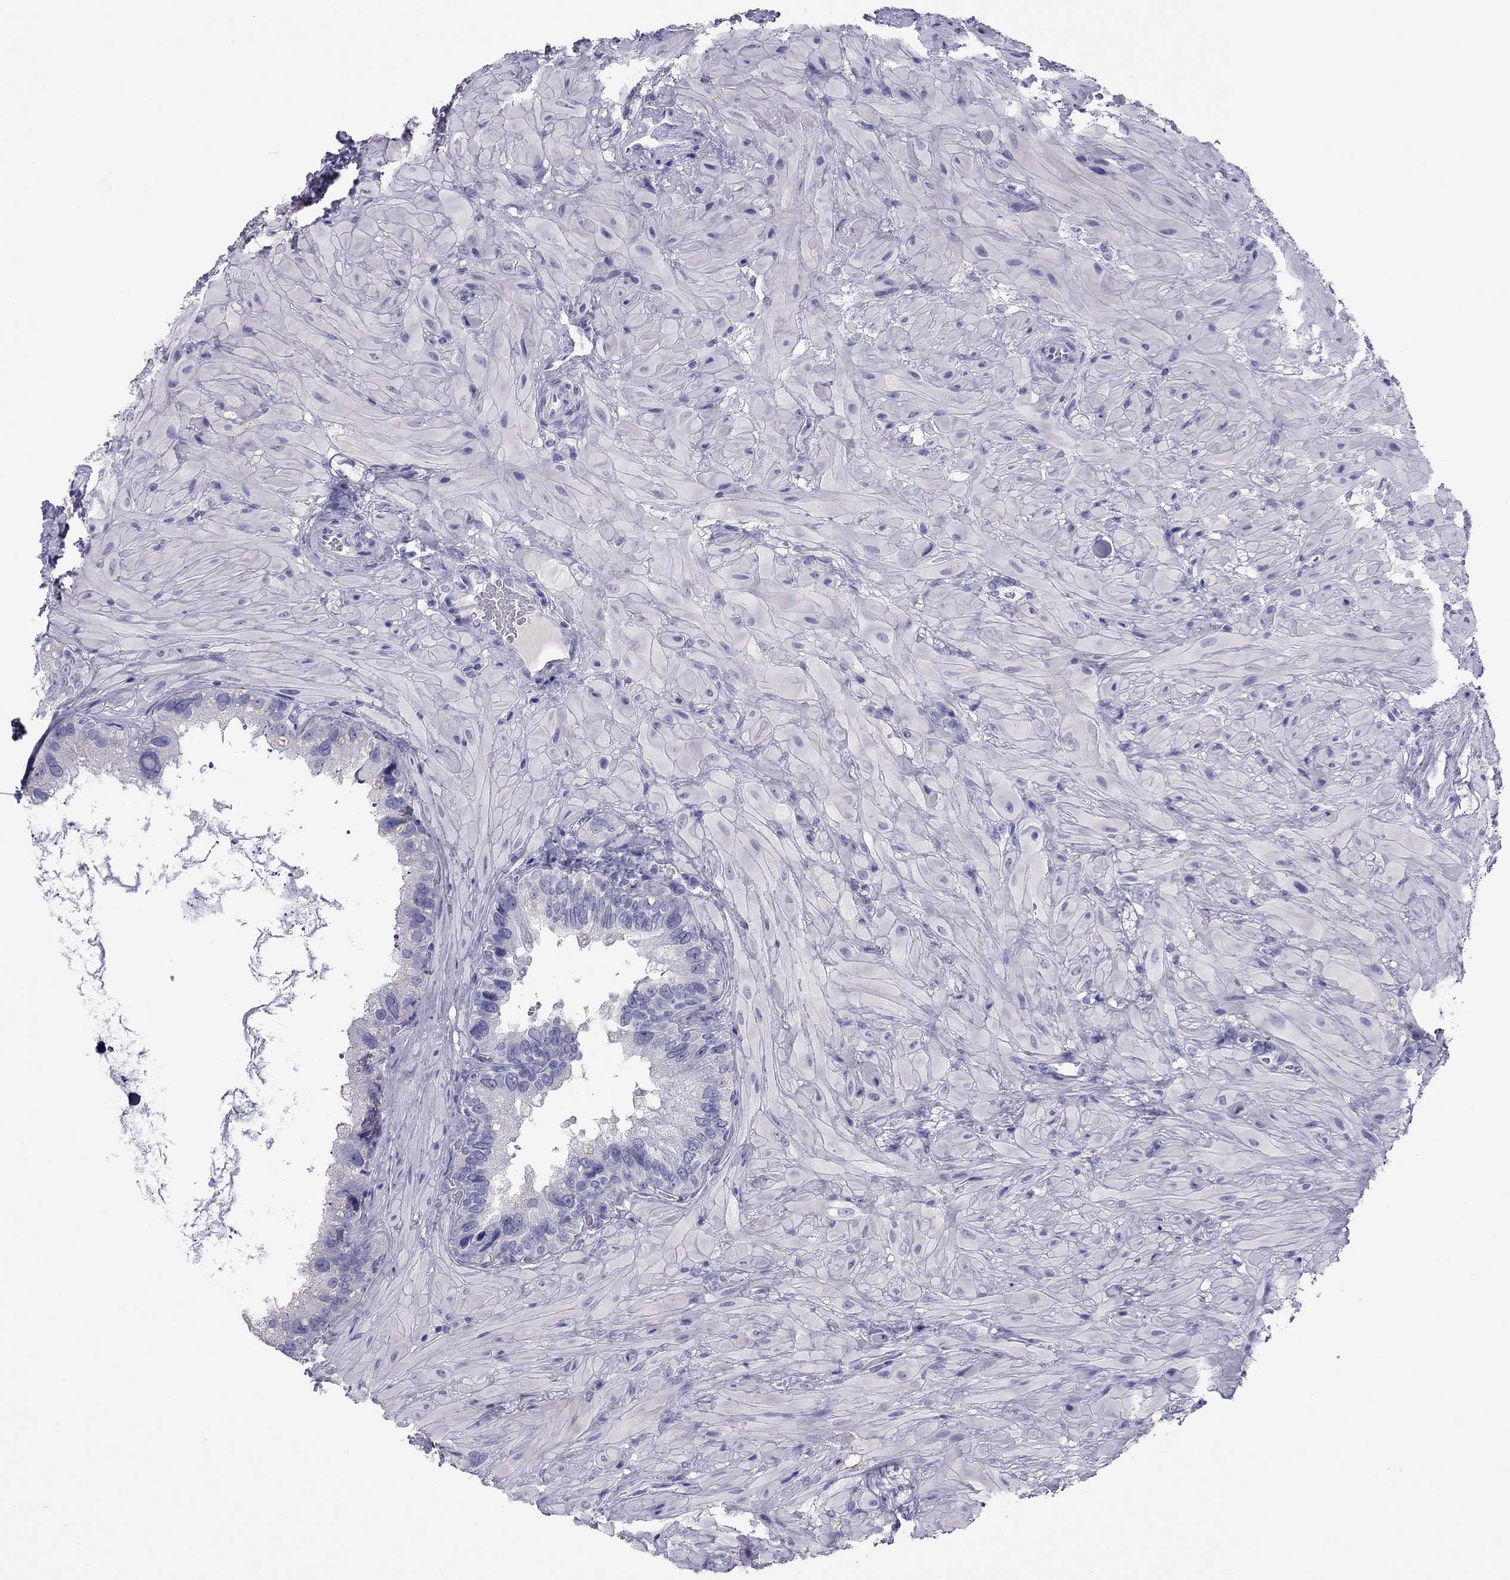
{"staining": {"intensity": "negative", "quantity": "none", "location": "none"}, "tissue": "seminal vesicle", "cell_type": "Glandular cells", "image_type": "normal", "snomed": [{"axis": "morphology", "description": "Normal tissue, NOS"}, {"axis": "topography", "description": "Seminal veicle"}], "caption": "Photomicrograph shows no significant protein staining in glandular cells of unremarkable seminal vesicle. (Stains: DAB immunohistochemistry (IHC) with hematoxylin counter stain, Microscopy: brightfield microscopy at high magnification).", "gene": "ODF4", "patient": {"sex": "male", "age": 69}}